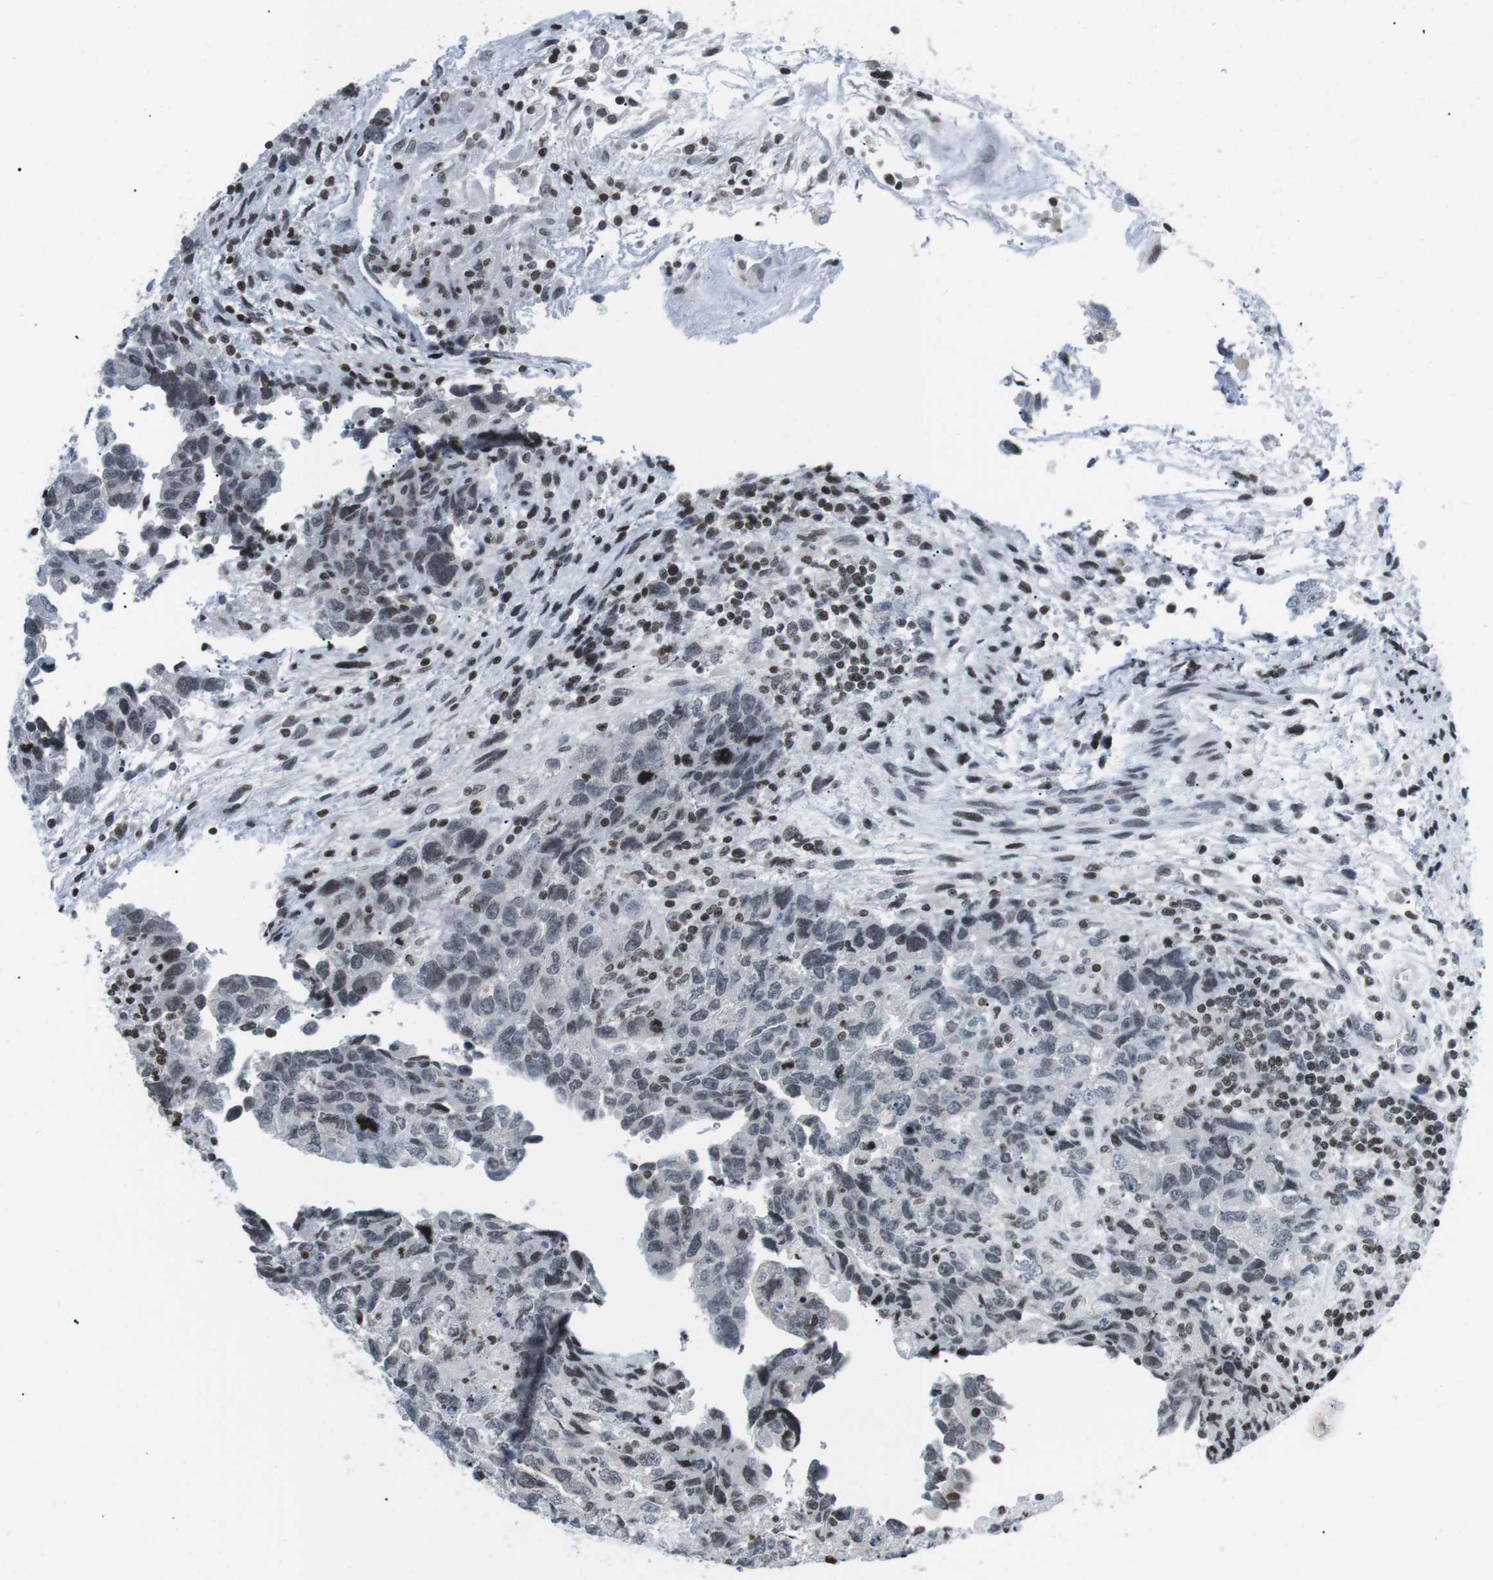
{"staining": {"intensity": "weak", "quantity": "<25%", "location": "nuclear"}, "tissue": "testis cancer", "cell_type": "Tumor cells", "image_type": "cancer", "snomed": [{"axis": "morphology", "description": "Carcinoma, Embryonal, NOS"}, {"axis": "topography", "description": "Testis"}], "caption": "Micrograph shows no protein staining in tumor cells of testis cancer tissue.", "gene": "E2F2", "patient": {"sex": "male", "age": 36}}